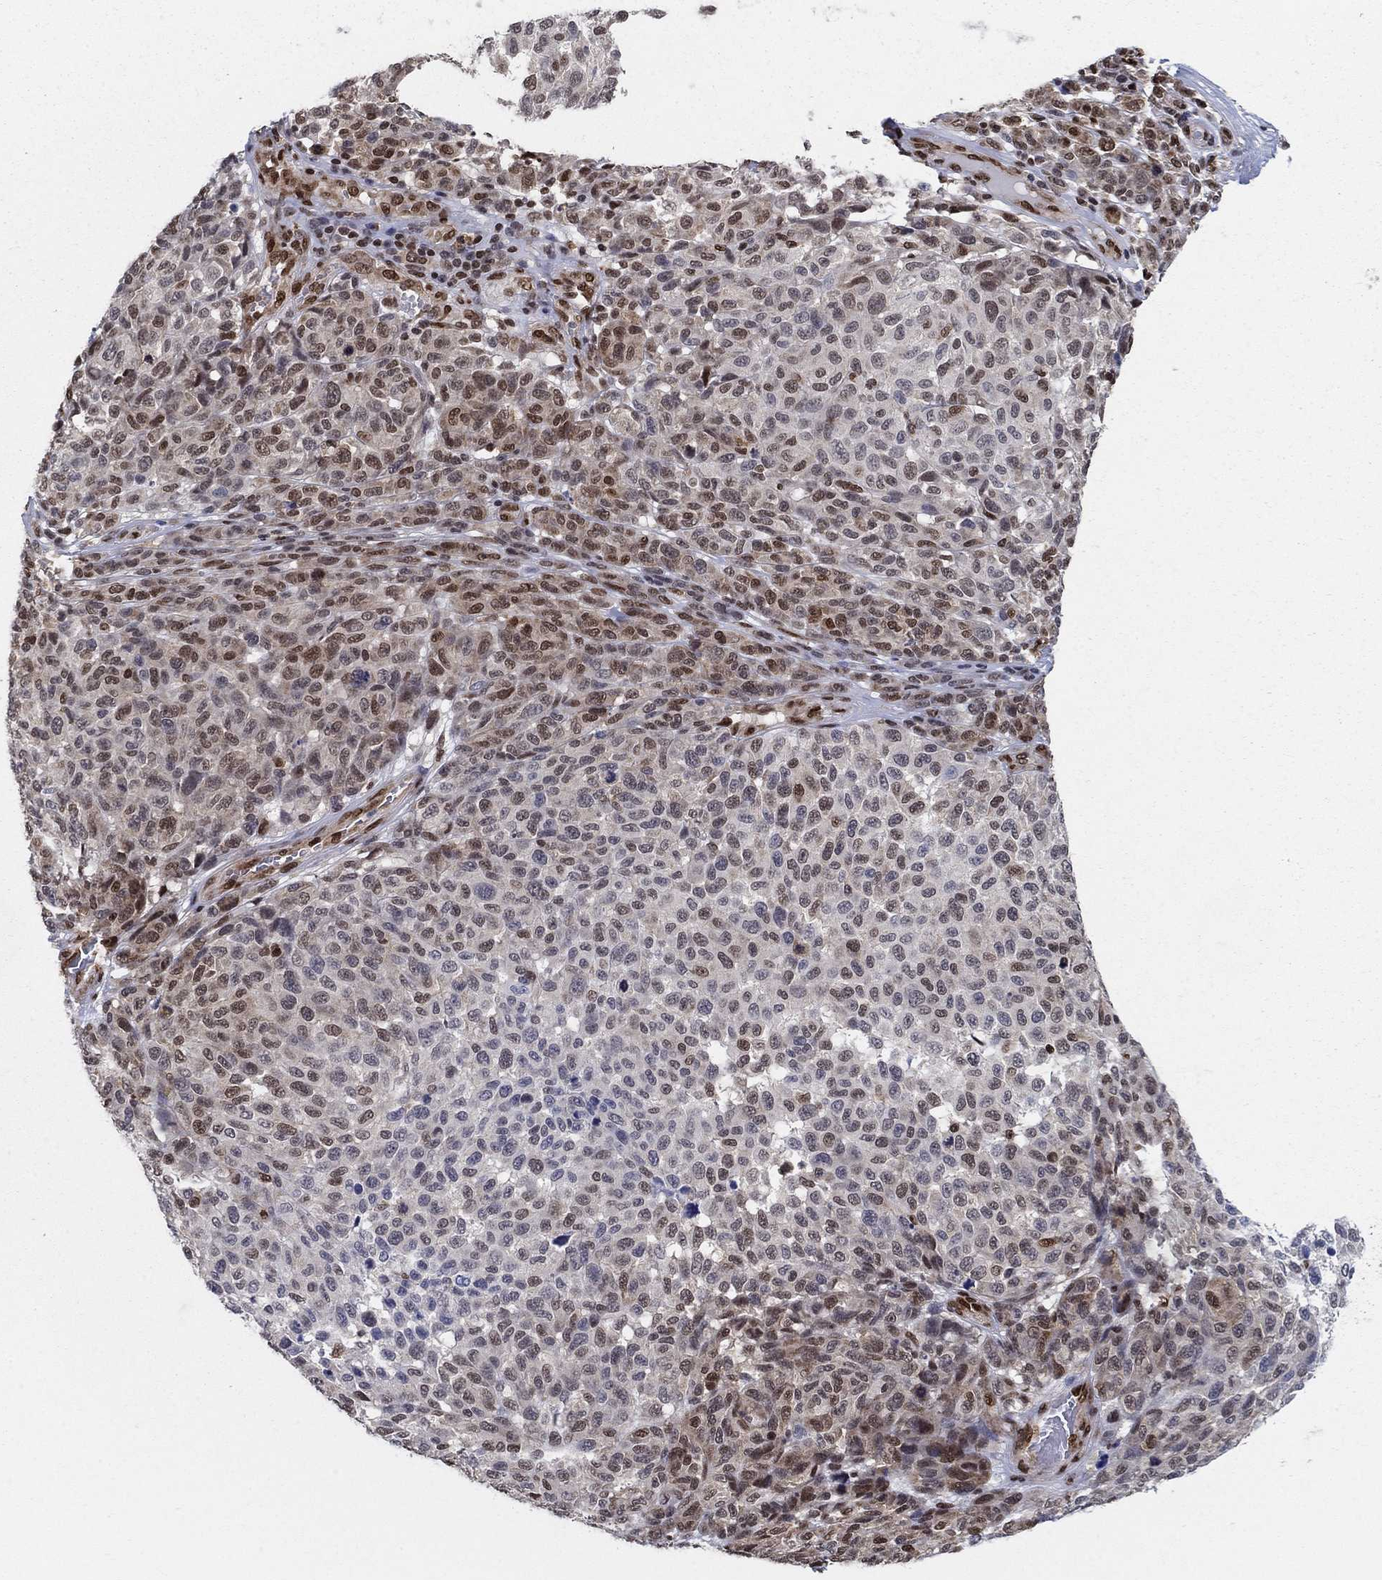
{"staining": {"intensity": "strong", "quantity": "25%-75%", "location": "nuclear"}, "tissue": "melanoma", "cell_type": "Tumor cells", "image_type": "cancer", "snomed": [{"axis": "morphology", "description": "Malignant melanoma, NOS"}, {"axis": "topography", "description": "Skin"}], "caption": "High-magnification brightfield microscopy of melanoma stained with DAB (brown) and counterstained with hematoxylin (blue). tumor cells exhibit strong nuclear expression is identified in approximately25%-75% of cells. (Brightfield microscopy of DAB IHC at high magnification).", "gene": "CENPE", "patient": {"sex": "male", "age": 59}}